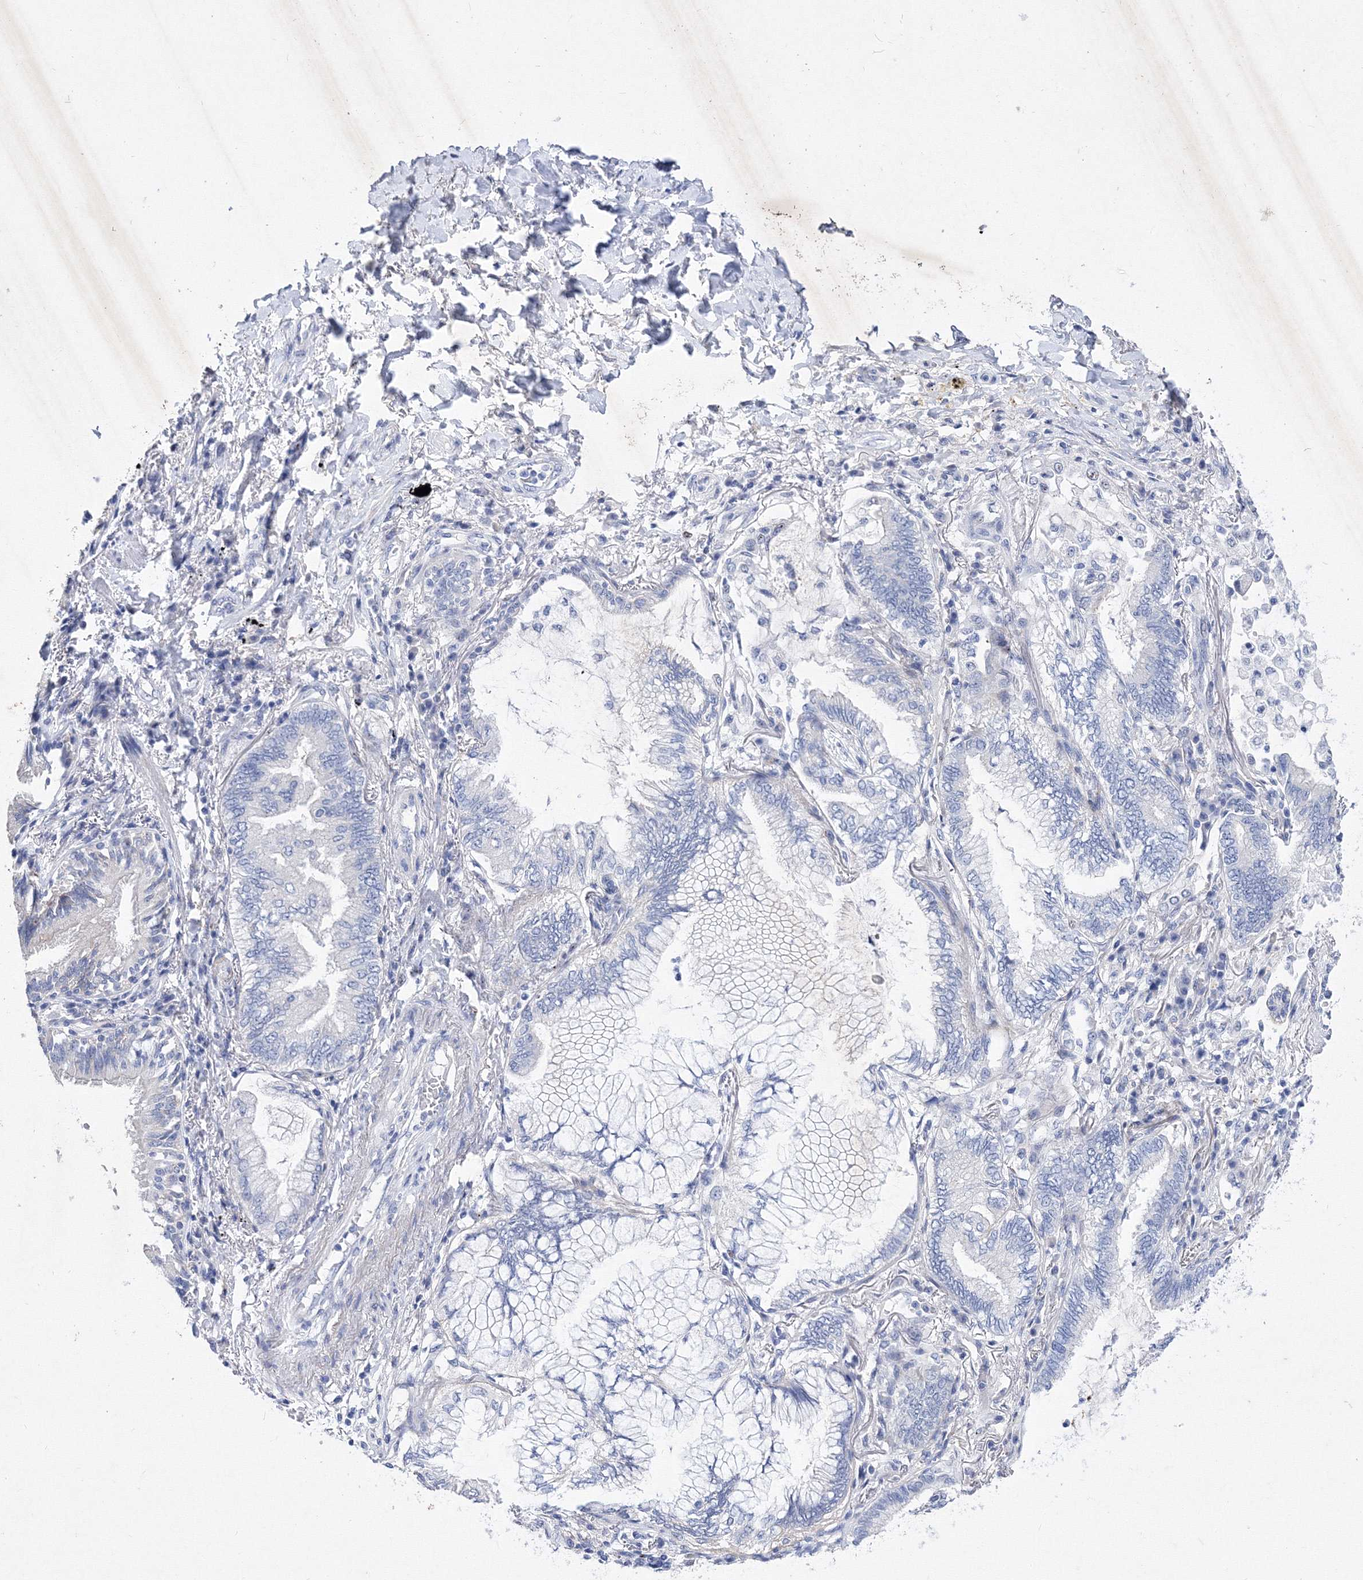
{"staining": {"intensity": "negative", "quantity": "none", "location": "none"}, "tissue": "lung cancer", "cell_type": "Tumor cells", "image_type": "cancer", "snomed": [{"axis": "morphology", "description": "Adenocarcinoma, NOS"}, {"axis": "topography", "description": "Lung"}], "caption": "Immunohistochemistry (IHC) micrograph of lung cancer (adenocarcinoma) stained for a protein (brown), which displays no expression in tumor cells. (Stains: DAB (3,3'-diaminobenzidine) IHC with hematoxylin counter stain, Microscopy: brightfield microscopy at high magnification).", "gene": "GPN1", "patient": {"sex": "female", "age": 70}}